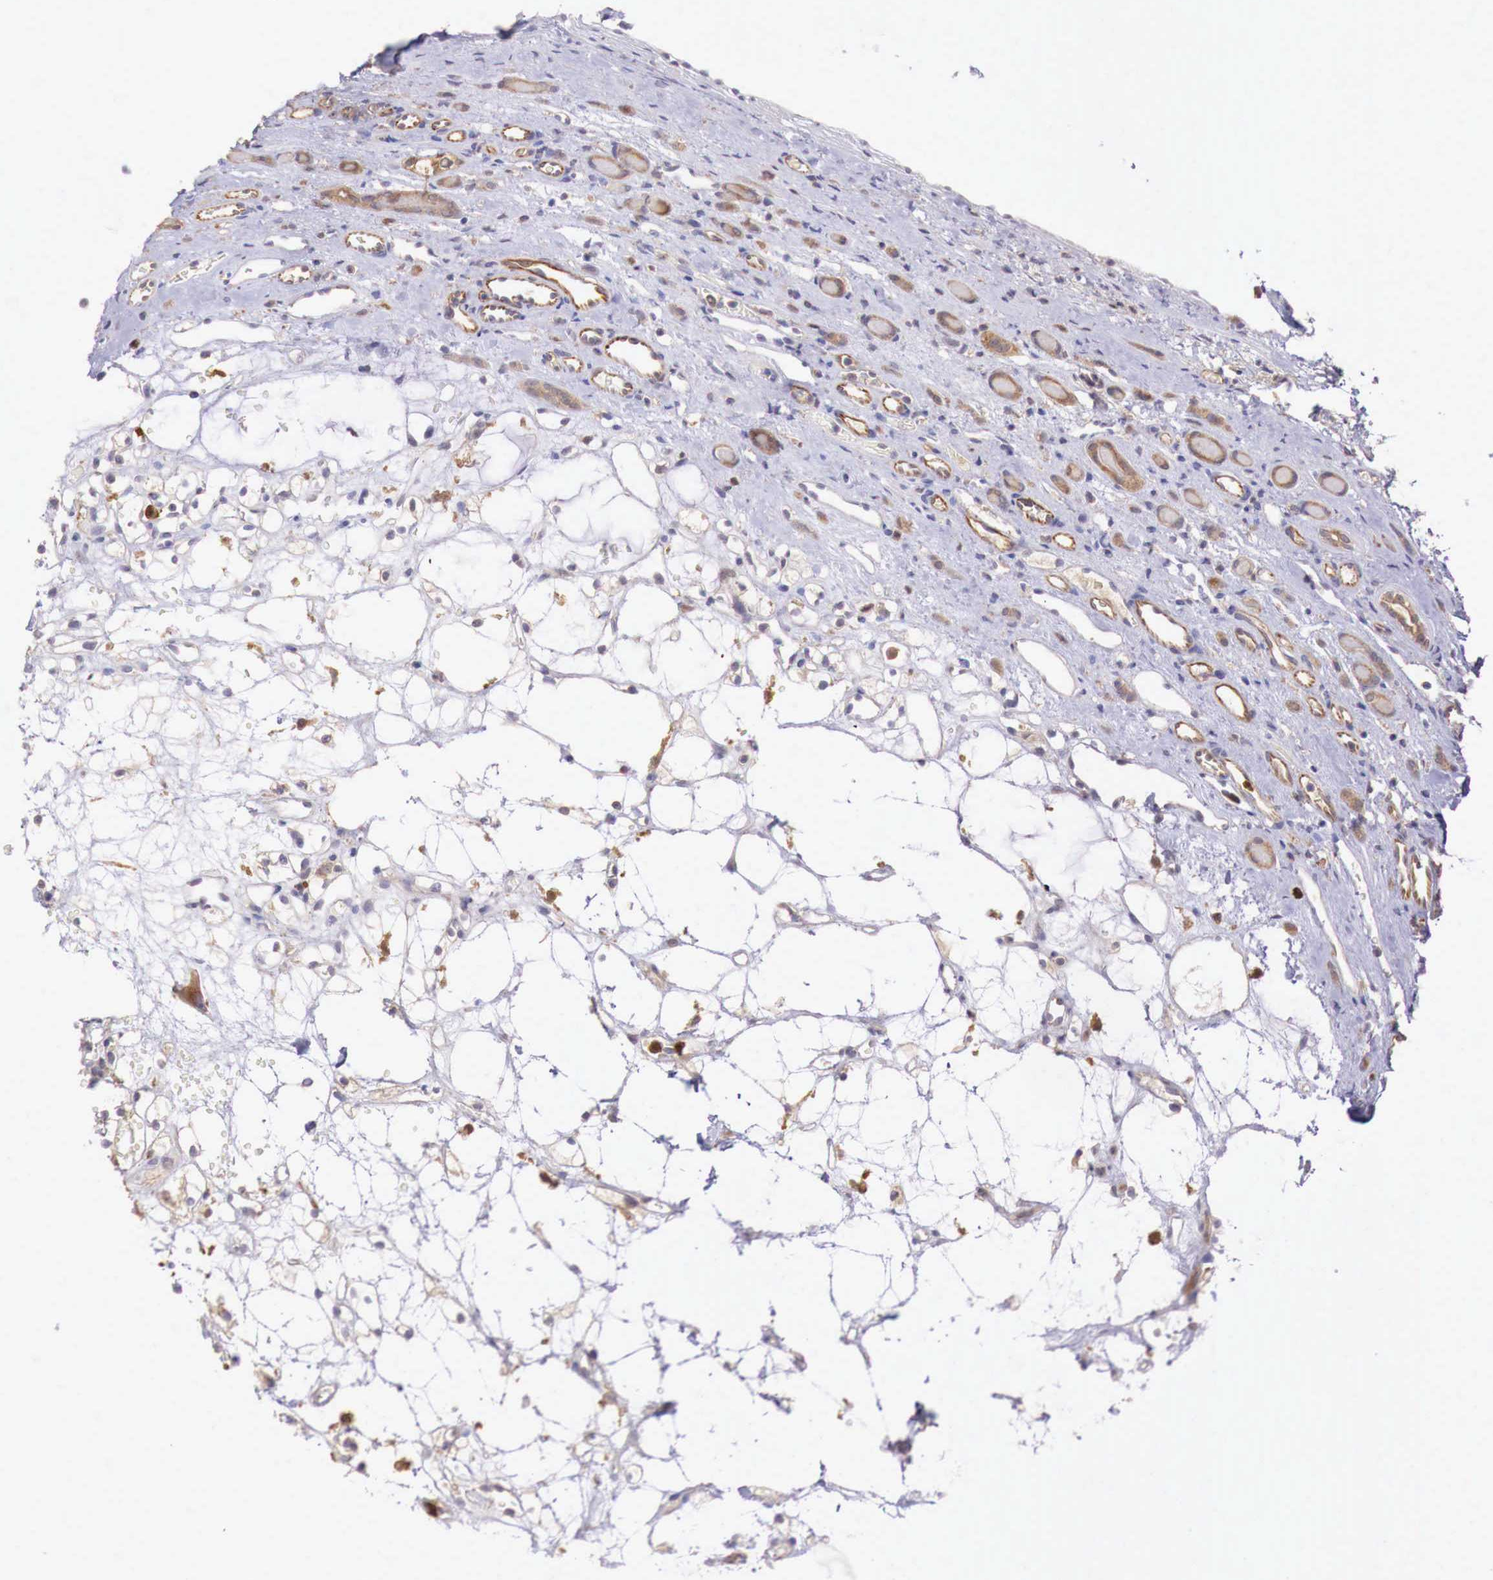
{"staining": {"intensity": "weak", "quantity": "25%-75%", "location": "cytoplasmic/membranous"}, "tissue": "renal cancer", "cell_type": "Tumor cells", "image_type": "cancer", "snomed": [{"axis": "morphology", "description": "Adenocarcinoma, NOS"}, {"axis": "topography", "description": "Kidney"}], "caption": "This micrograph shows immunohistochemistry staining of renal cancer (adenocarcinoma), with low weak cytoplasmic/membranous staining in approximately 25%-75% of tumor cells.", "gene": "GAB2", "patient": {"sex": "female", "age": 60}}